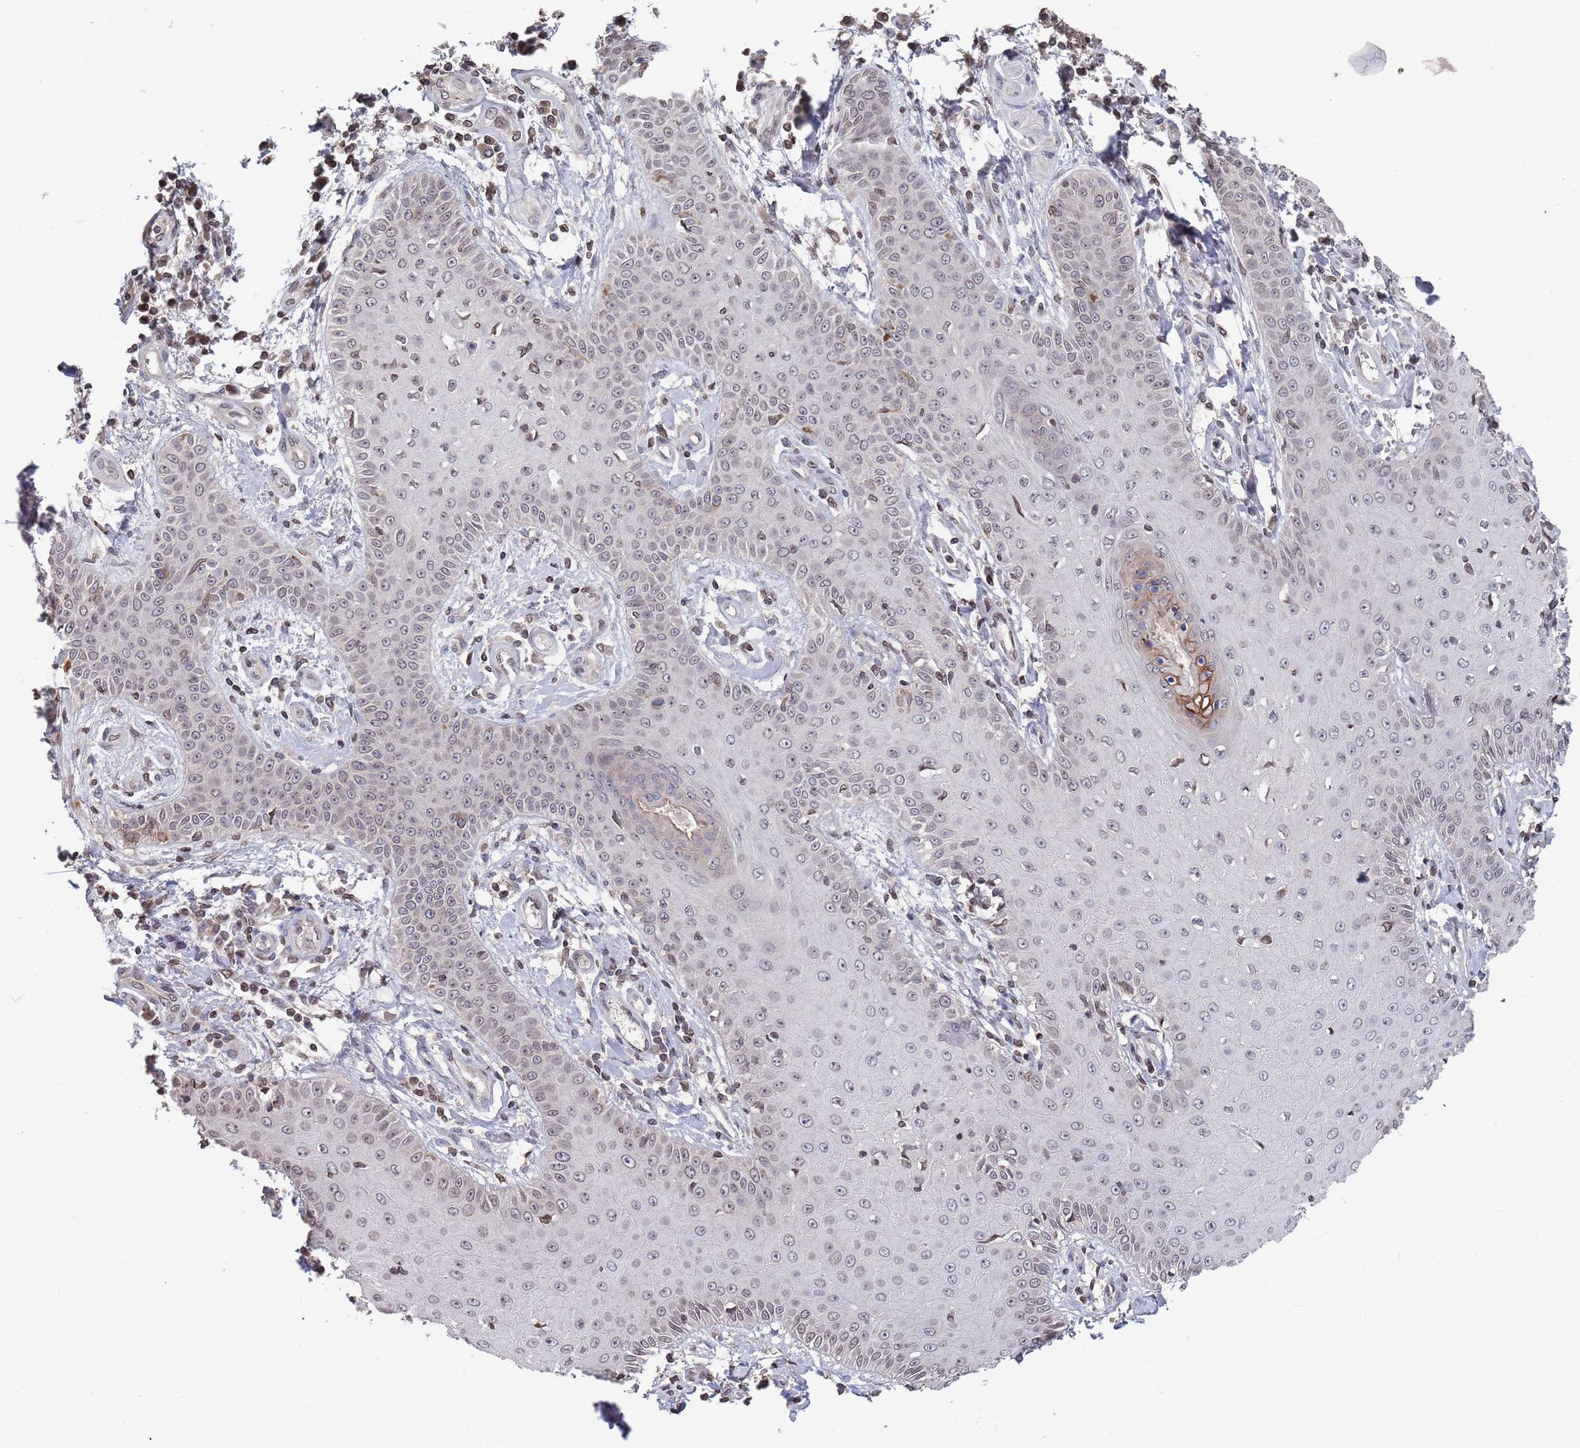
{"staining": {"intensity": "weak", "quantity": "<25%", "location": "cytoplasmic/membranous,nuclear"}, "tissue": "skin cancer", "cell_type": "Tumor cells", "image_type": "cancer", "snomed": [{"axis": "morphology", "description": "Squamous cell carcinoma, NOS"}, {"axis": "topography", "description": "Skin"}], "caption": "Tumor cells are negative for protein expression in human skin cancer (squamous cell carcinoma). (DAB (3,3'-diaminobenzidine) immunohistochemistry with hematoxylin counter stain).", "gene": "SDHAF3", "patient": {"sex": "male", "age": 70}}